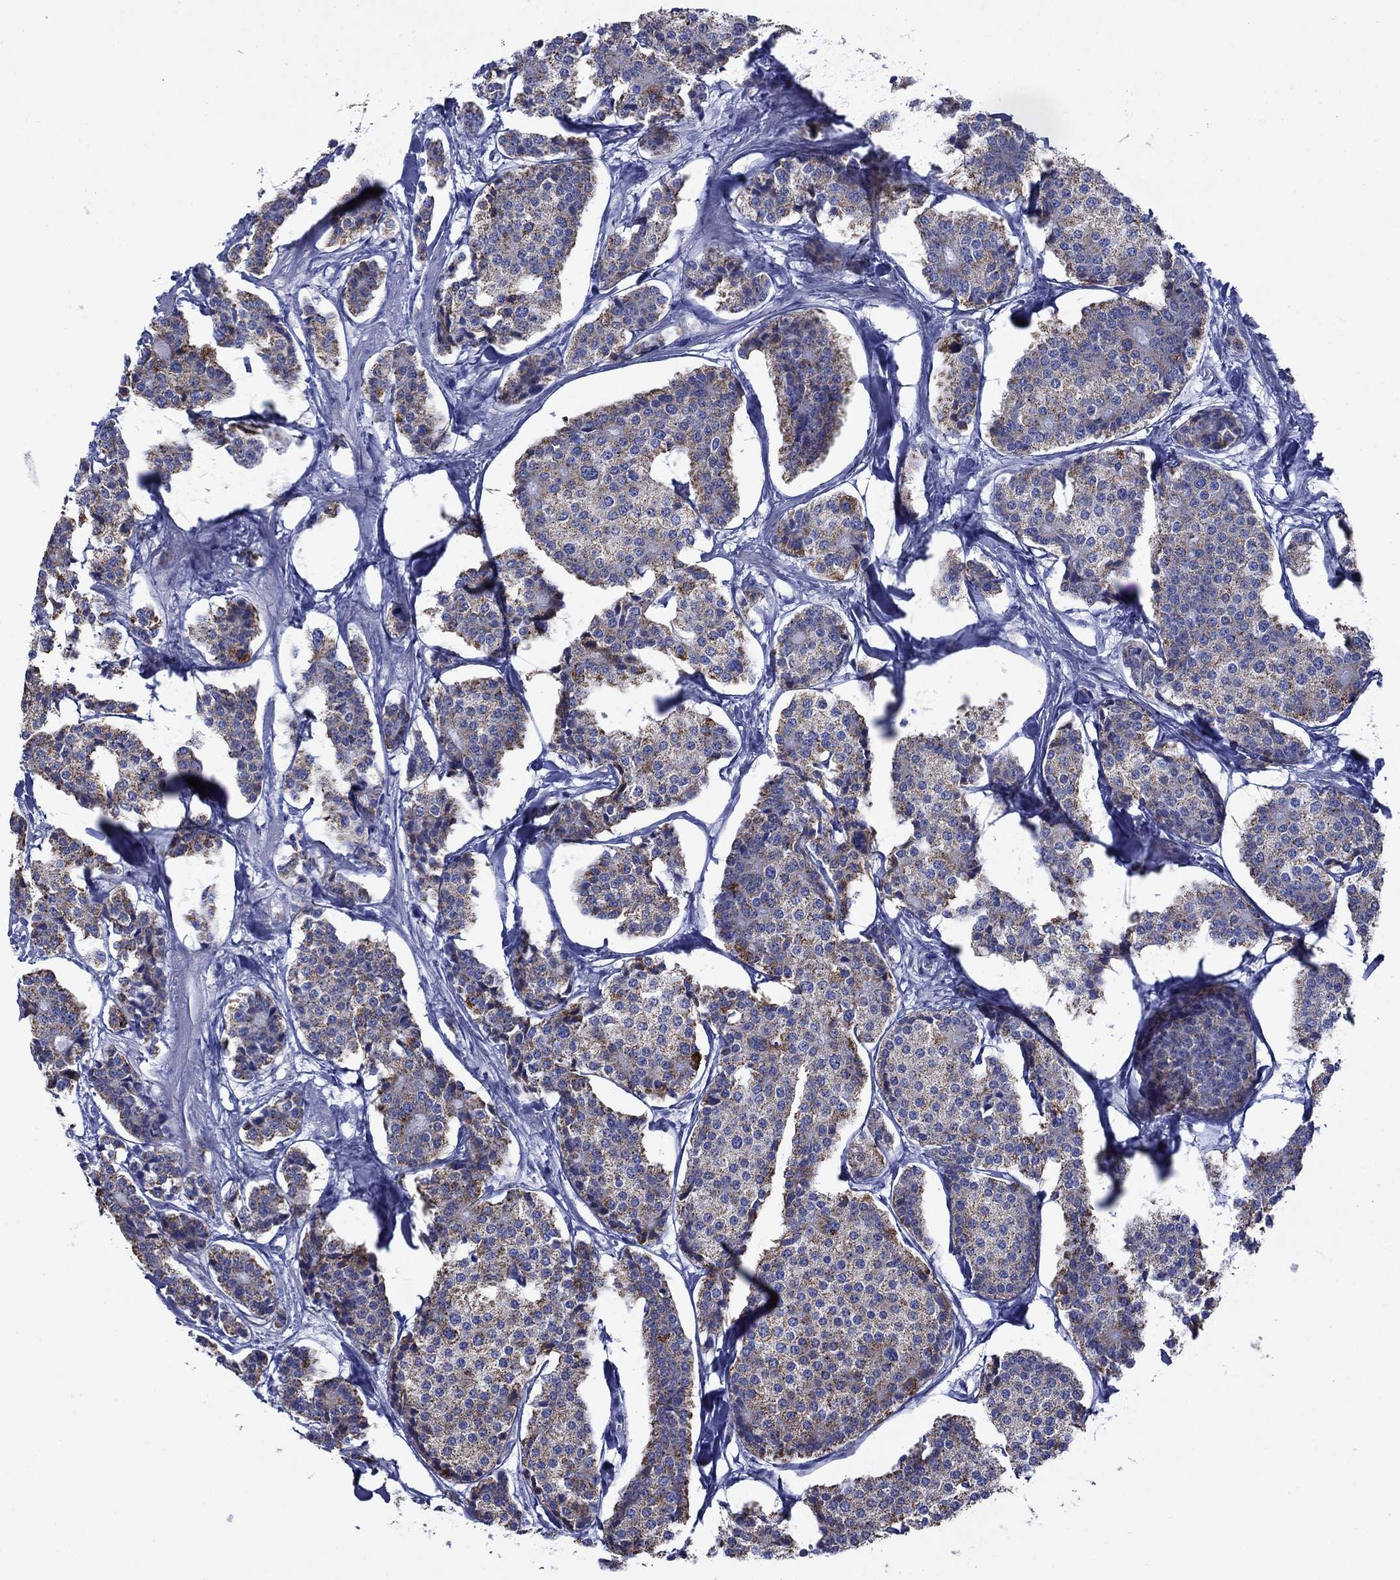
{"staining": {"intensity": "moderate", "quantity": ">75%", "location": "cytoplasmic/membranous"}, "tissue": "carcinoid", "cell_type": "Tumor cells", "image_type": "cancer", "snomed": [{"axis": "morphology", "description": "Carcinoid, malignant, NOS"}, {"axis": "topography", "description": "Small intestine"}], "caption": "Tumor cells show medium levels of moderate cytoplasmic/membranous positivity in about >75% of cells in human carcinoid (malignant).", "gene": "ACADSB", "patient": {"sex": "female", "age": 65}}